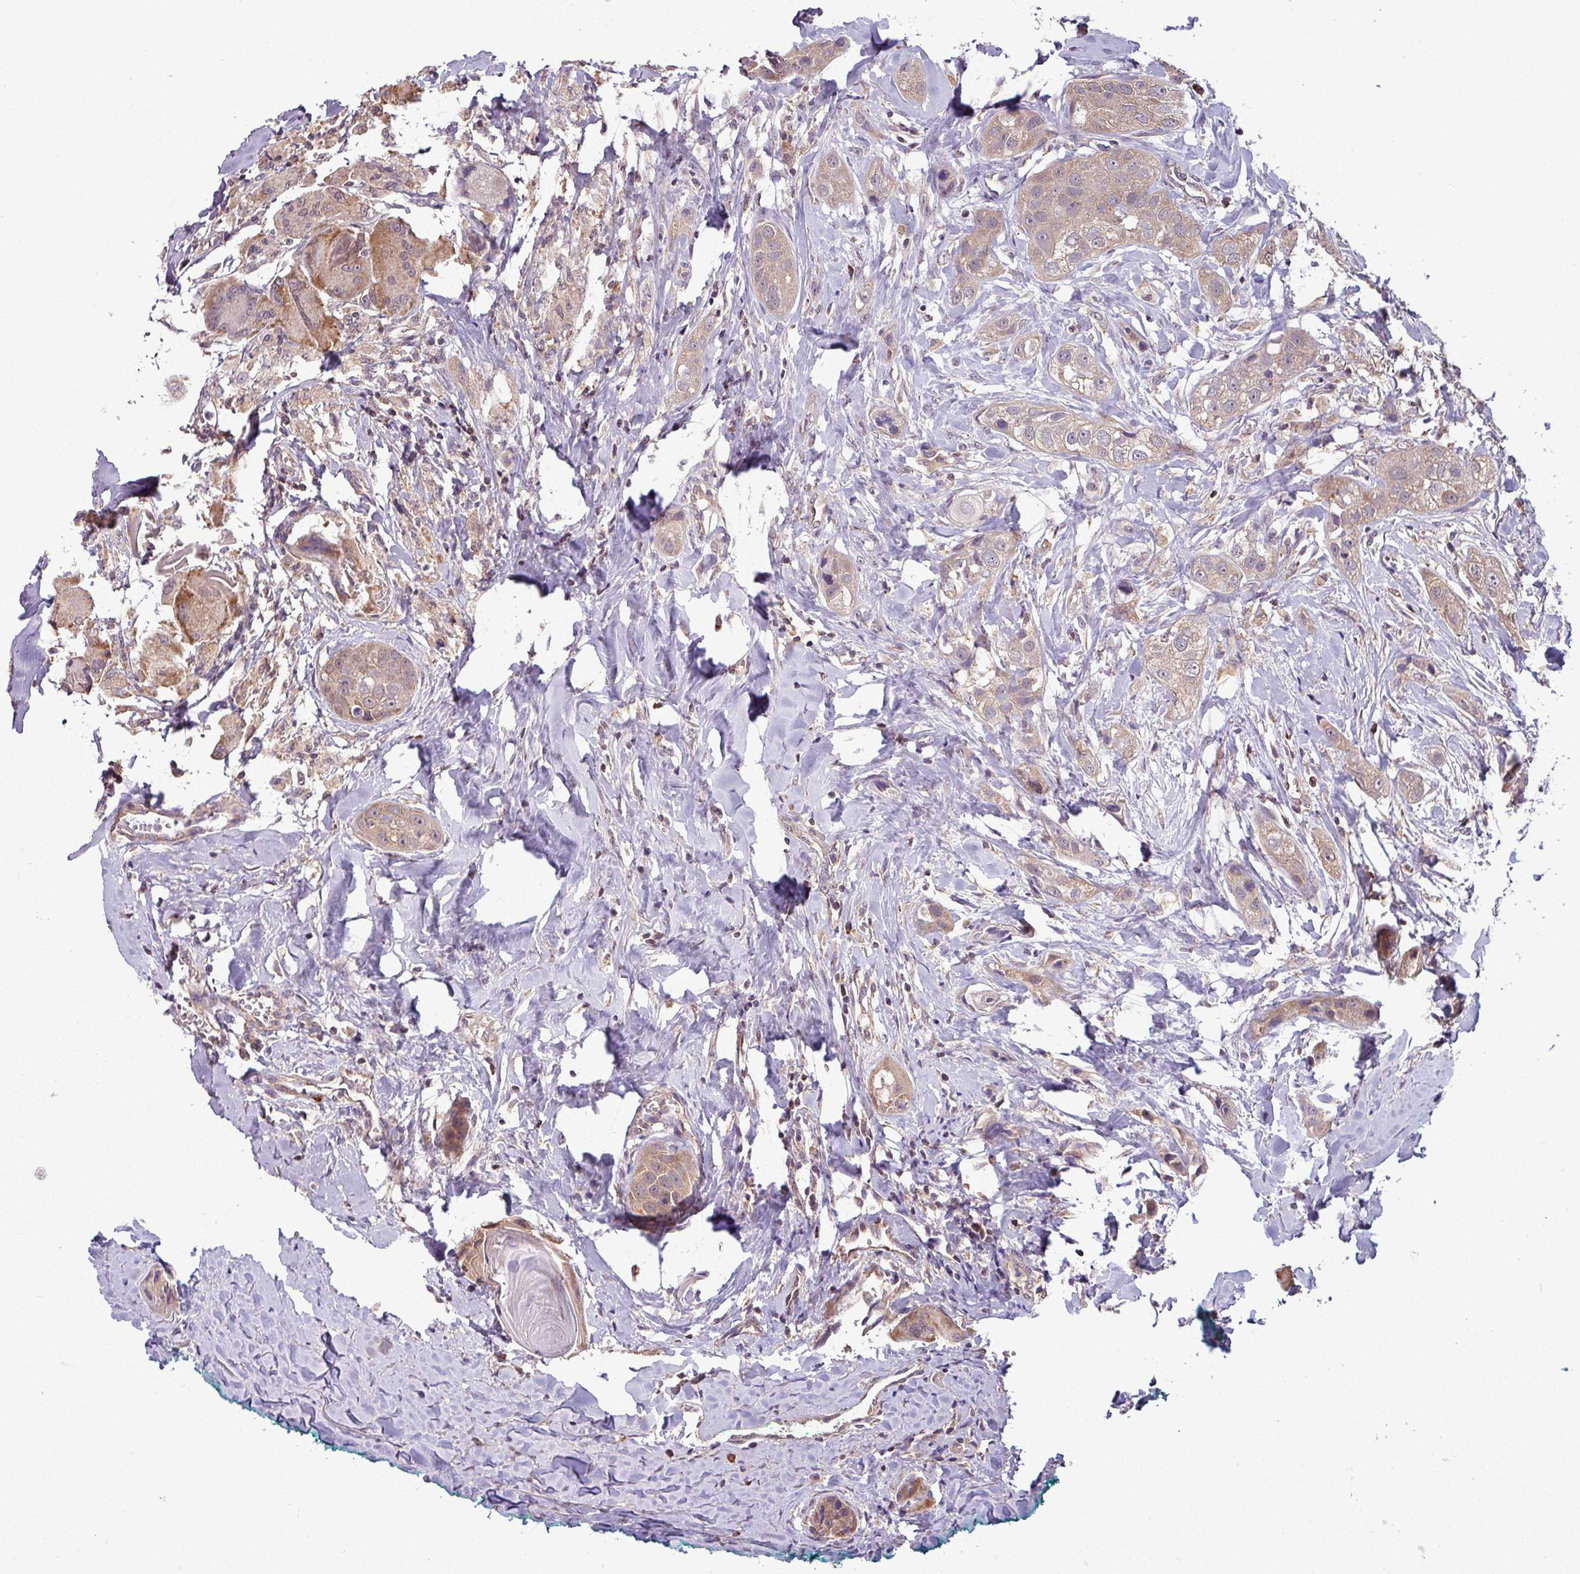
{"staining": {"intensity": "moderate", "quantity": "<25%", "location": "cytoplasmic/membranous"}, "tissue": "head and neck cancer", "cell_type": "Tumor cells", "image_type": "cancer", "snomed": [{"axis": "morphology", "description": "Normal tissue, NOS"}, {"axis": "morphology", "description": "Squamous cell carcinoma, NOS"}, {"axis": "topography", "description": "Skeletal muscle"}, {"axis": "topography", "description": "Head-Neck"}], "caption": "Human head and neck cancer stained with a brown dye reveals moderate cytoplasmic/membranous positive expression in about <25% of tumor cells.", "gene": "MCTP2", "patient": {"sex": "male", "age": 51}}